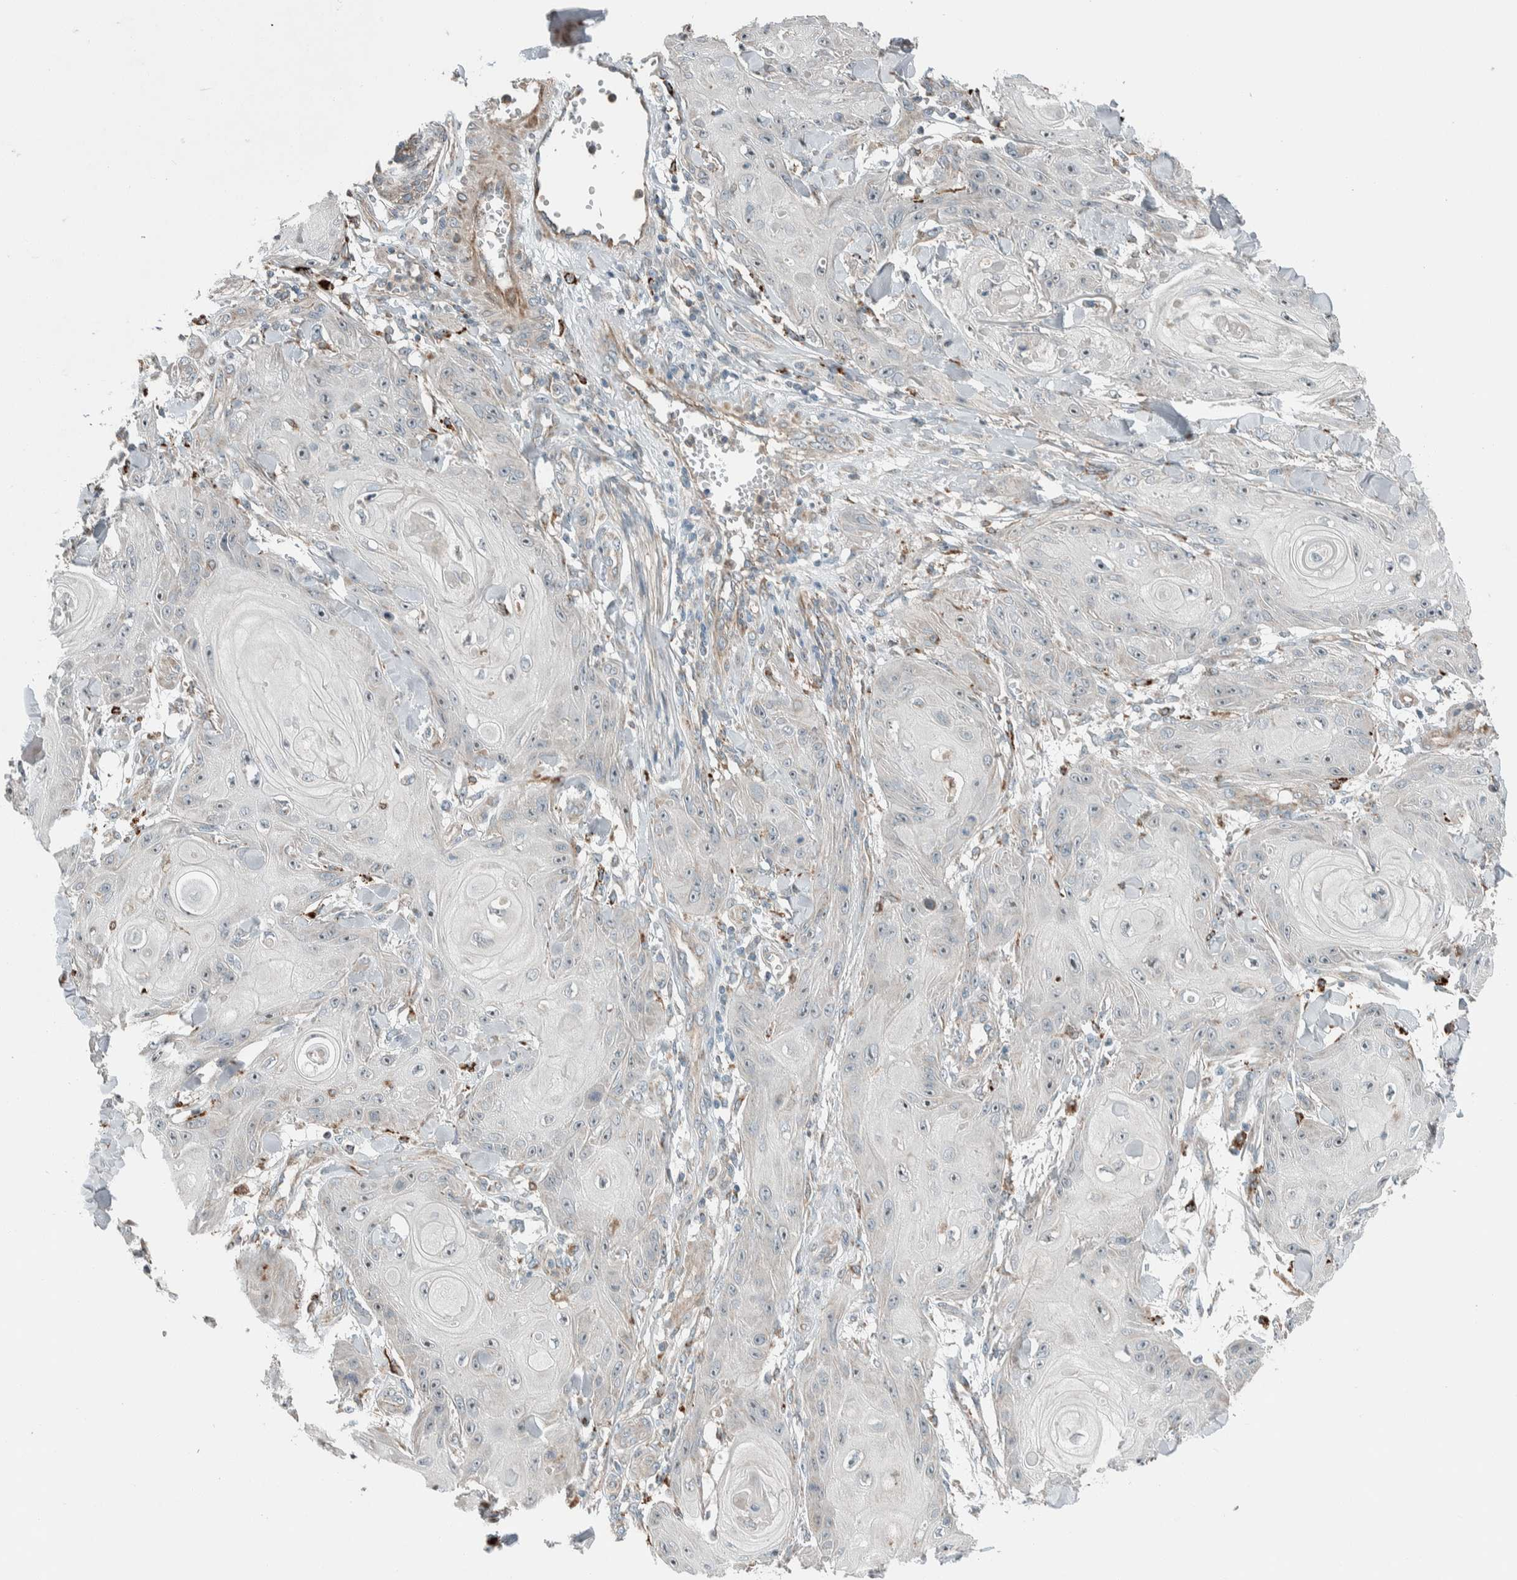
{"staining": {"intensity": "weak", "quantity": "<25%", "location": "nuclear"}, "tissue": "skin cancer", "cell_type": "Tumor cells", "image_type": "cancer", "snomed": [{"axis": "morphology", "description": "Squamous cell carcinoma, NOS"}, {"axis": "topography", "description": "Skin"}], "caption": "DAB (3,3'-diaminobenzidine) immunohistochemical staining of skin cancer (squamous cell carcinoma) reveals no significant expression in tumor cells.", "gene": "SLFN12L", "patient": {"sex": "male", "age": 74}}